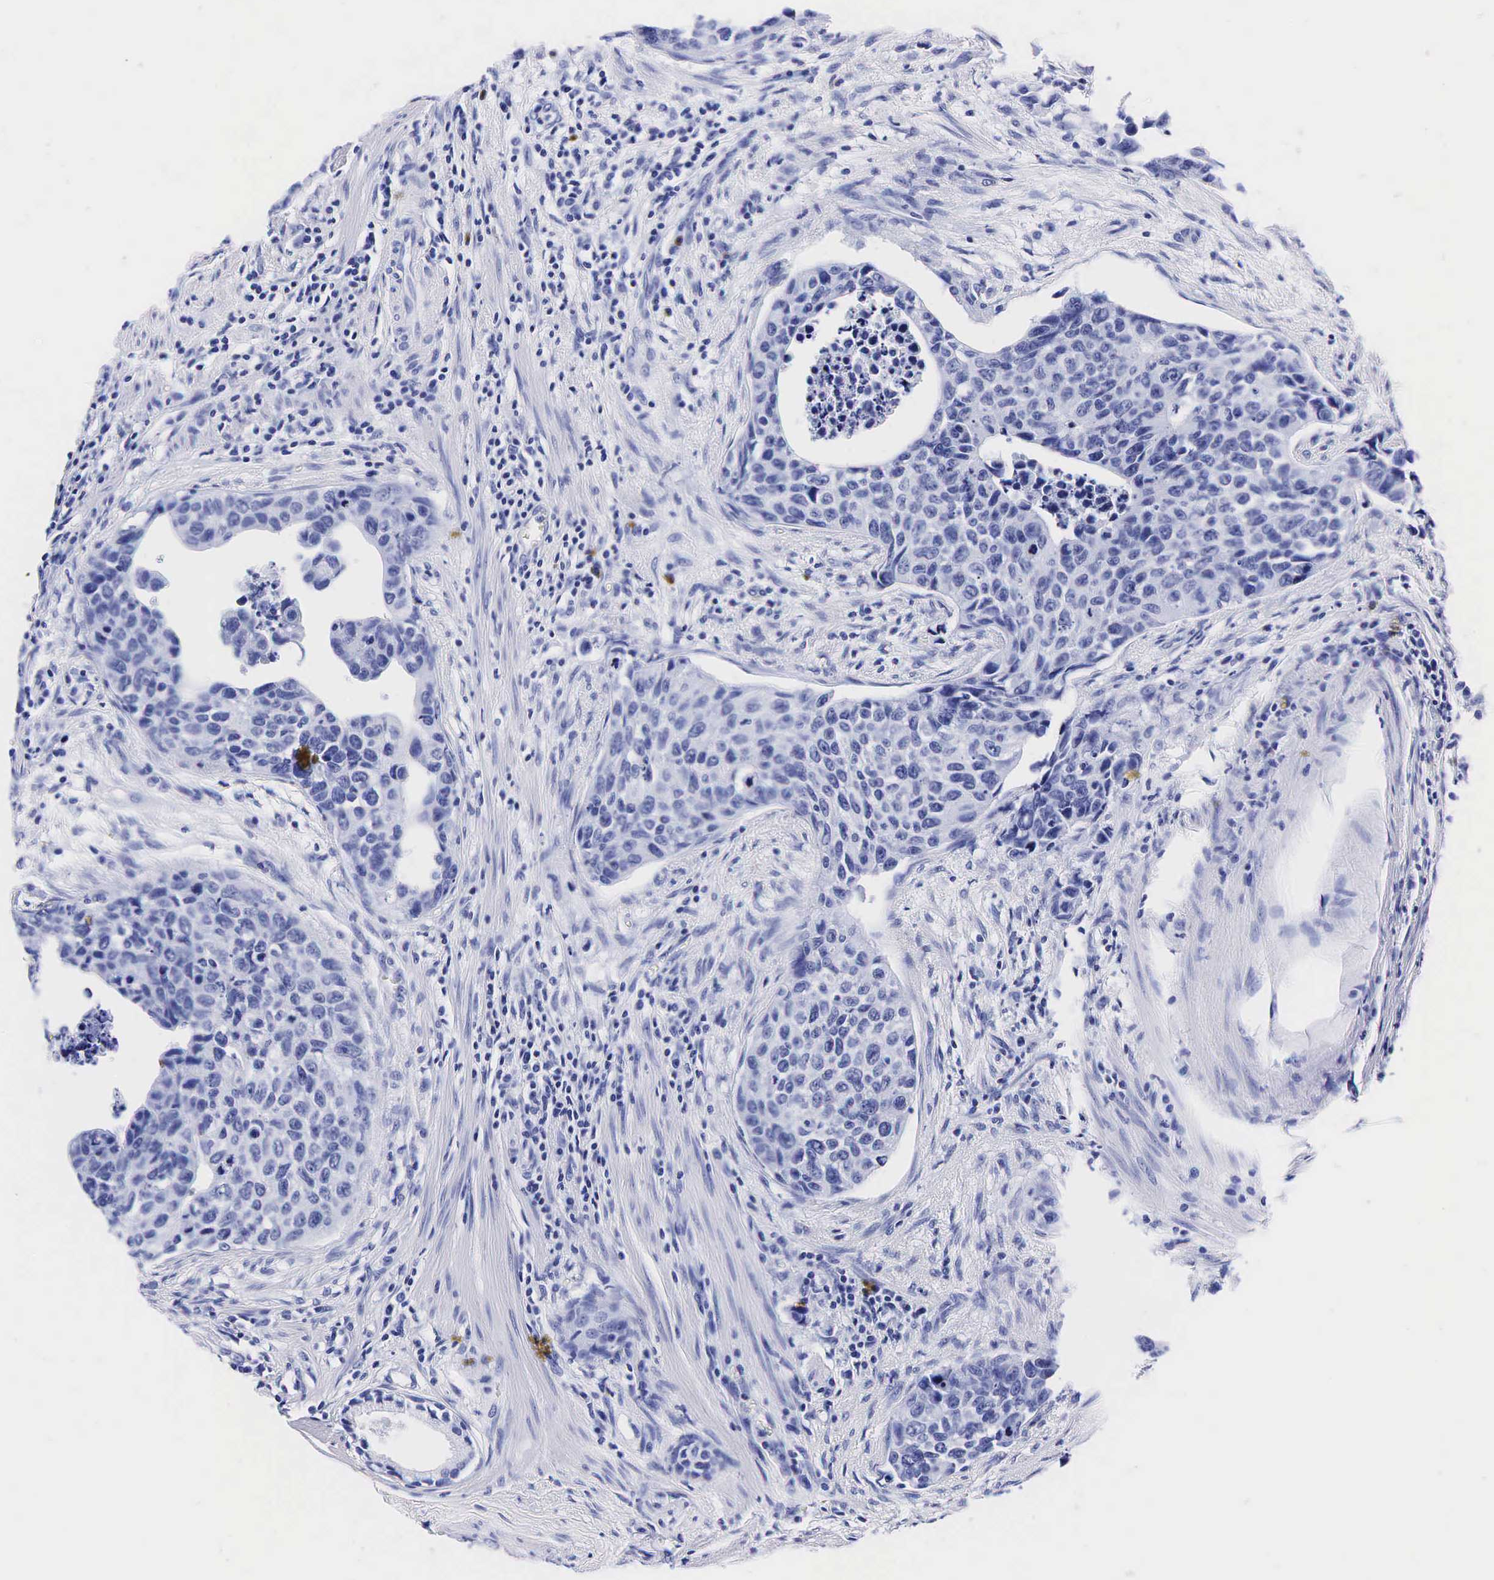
{"staining": {"intensity": "negative", "quantity": "none", "location": "none"}, "tissue": "urothelial cancer", "cell_type": "Tumor cells", "image_type": "cancer", "snomed": [{"axis": "morphology", "description": "Urothelial carcinoma, High grade"}, {"axis": "topography", "description": "Urinary bladder"}], "caption": "This is an IHC photomicrograph of human high-grade urothelial carcinoma. There is no staining in tumor cells.", "gene": "TG", "patient": {"sex": "male", "age": 81}}